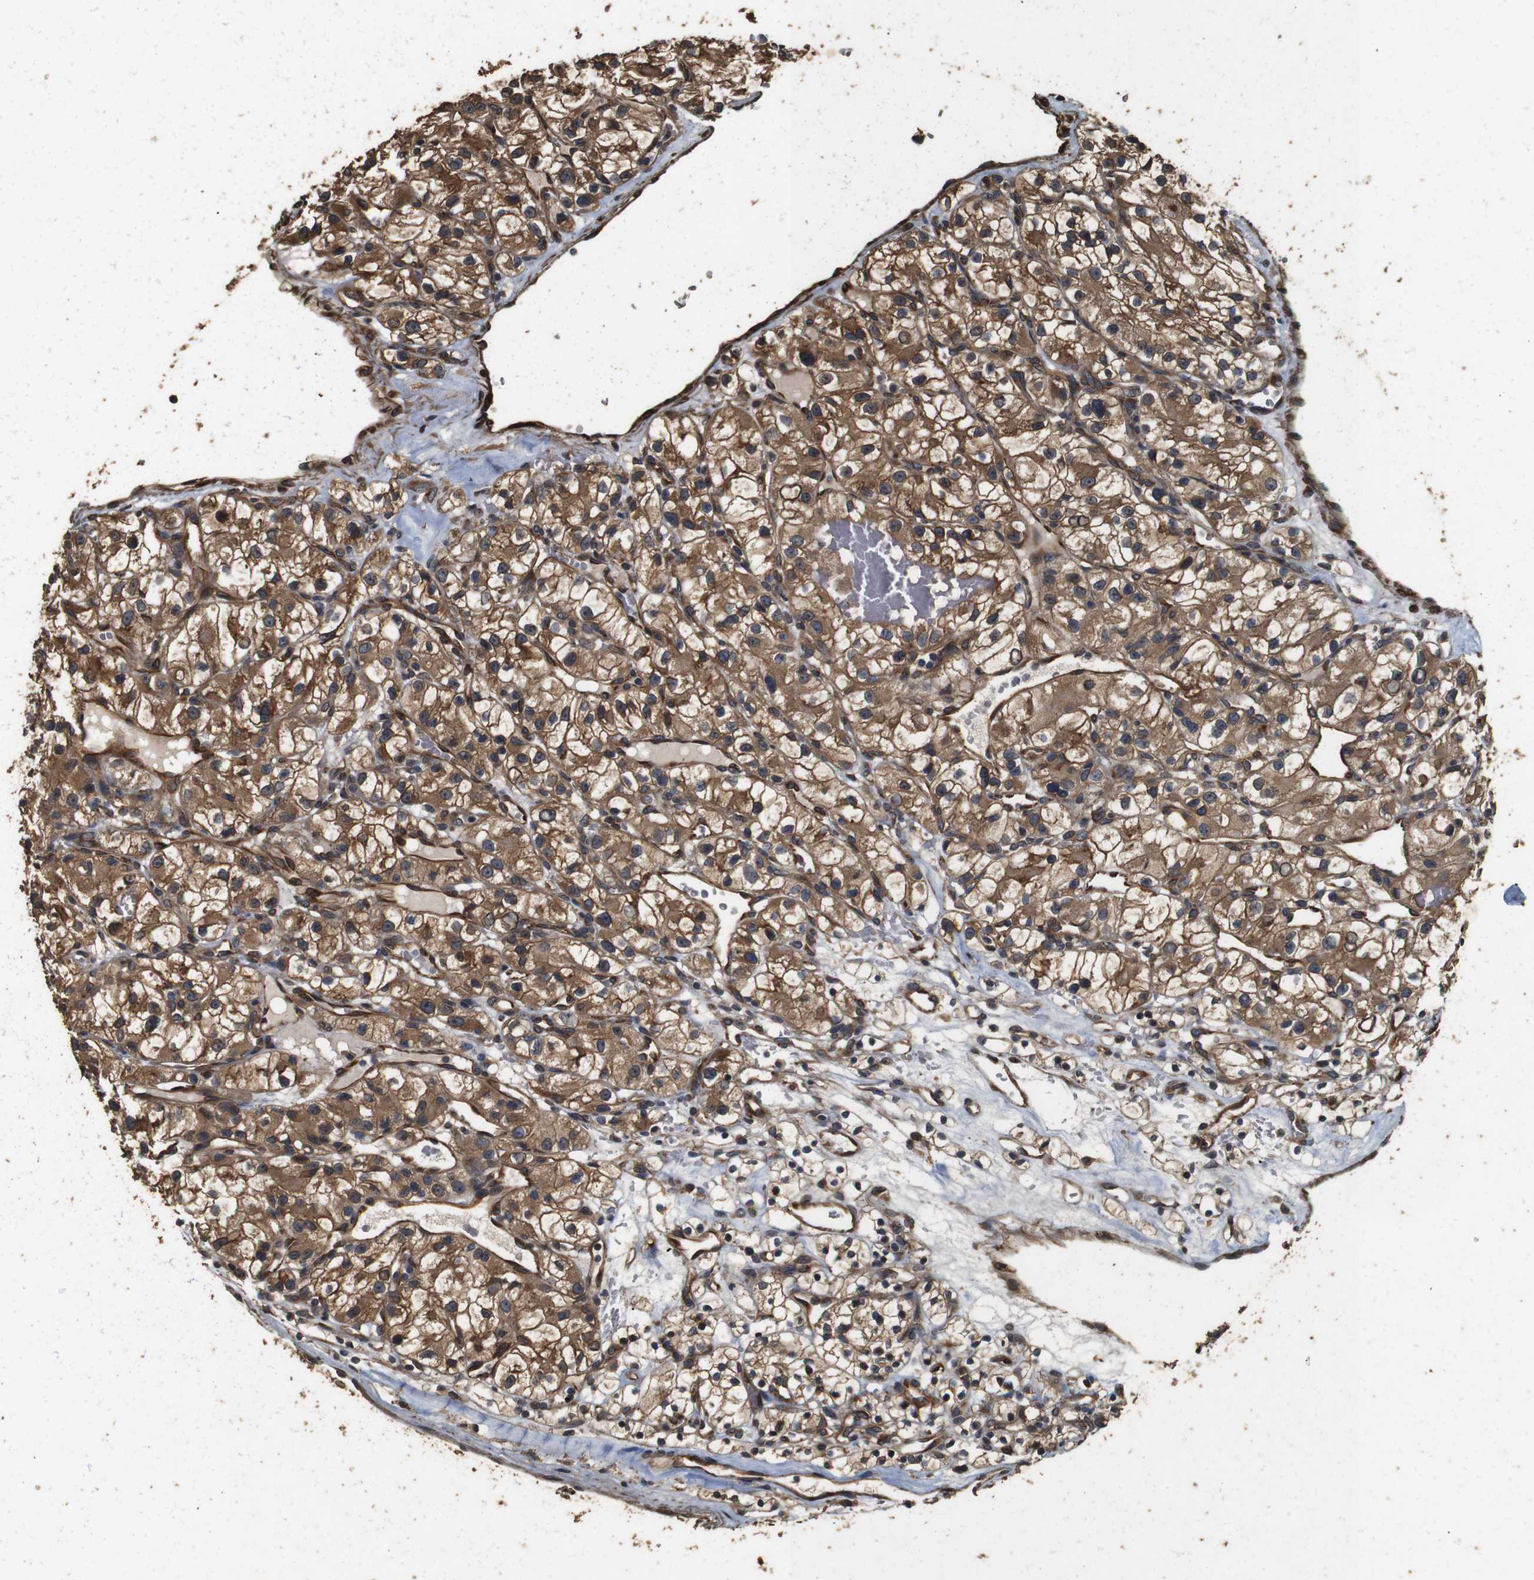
{"staining": {"intensity": "moderate", "quantity": ">75%", "location": "cytoplasmic/membranous"}, "tissue": "renal cancer", "cell_type": "Tumor cells", "image_type": "cancer", "snomed": [{"axis": "morphology", "description": "Adenocarcinoma, NOS"}, {"axis": "topography", "description": "Kidney"}], "caption": "A photomicrograph showing moderate cytoplasmic/membranous expression in approximately >75% of tumor cells in renal cancer, as visualized by brown immunohistochemical staining.", "gene": "CNPY4", "patient": {"sex": "female", "age": 57}}